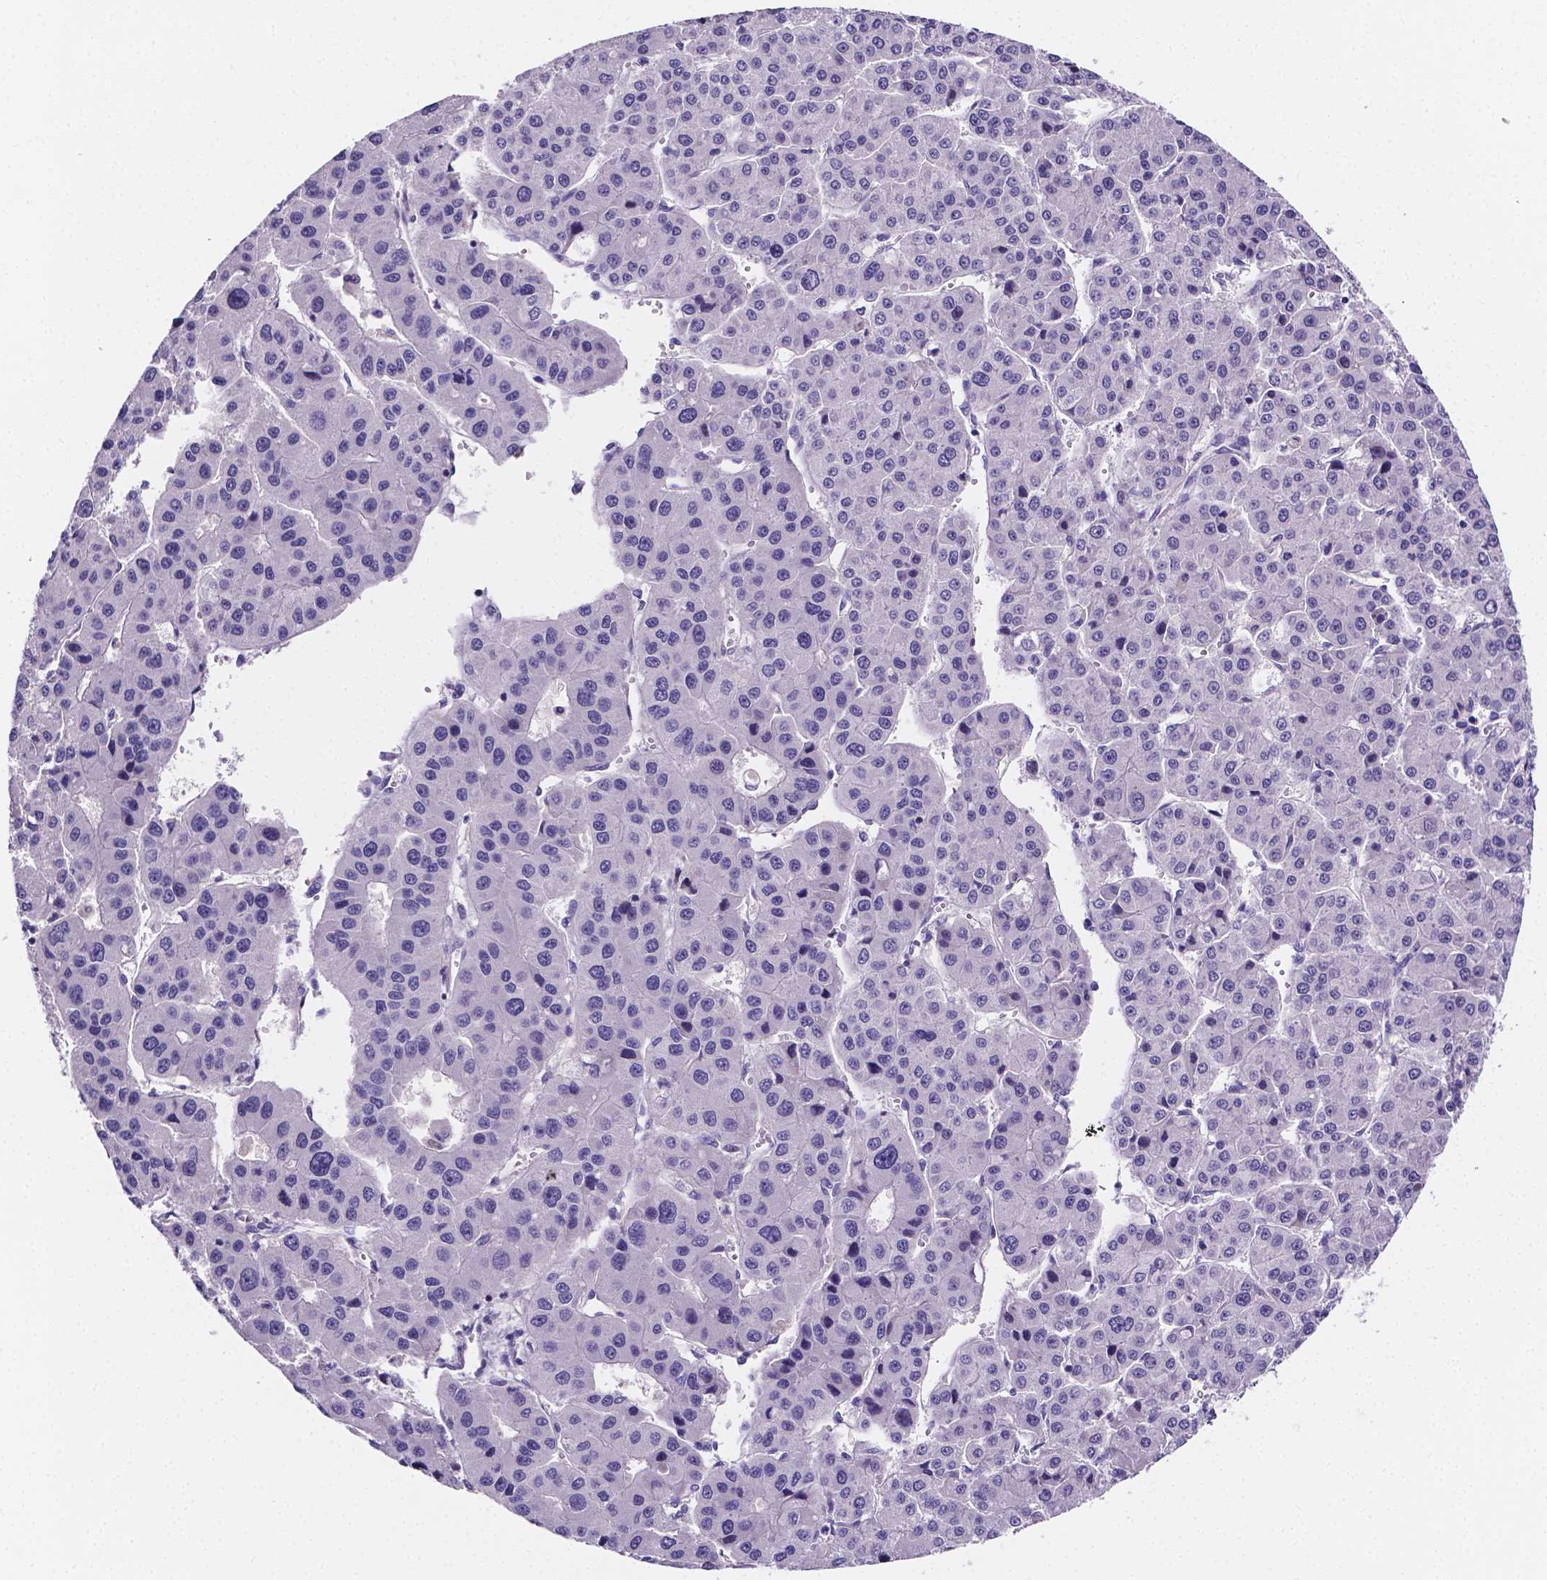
{"staining": {"intensity": "negative", "quantity": "none", "location": "none"}, "tissue": "liver cancer", "cell_type": "Tumor cells", "image_type": "cancer", "snomed": [{"axis": "morphology", "description": "Carcinoma, Hepatocellular, NOS"}, {"axis": "topography", "description": "Liver"}], "caption": "Immunohistochemistry (IHC) image of human liver cancer stained for a protein (brown), which reveals no expression in tumor cells. The staining was performed using DAB to visualize the protein expression in brown, while the nuclei were stained in blue with hematoxylin (Magnification: 20x).", "gene": "NRGN", "patient": {"sex": "male", "age": 73}}